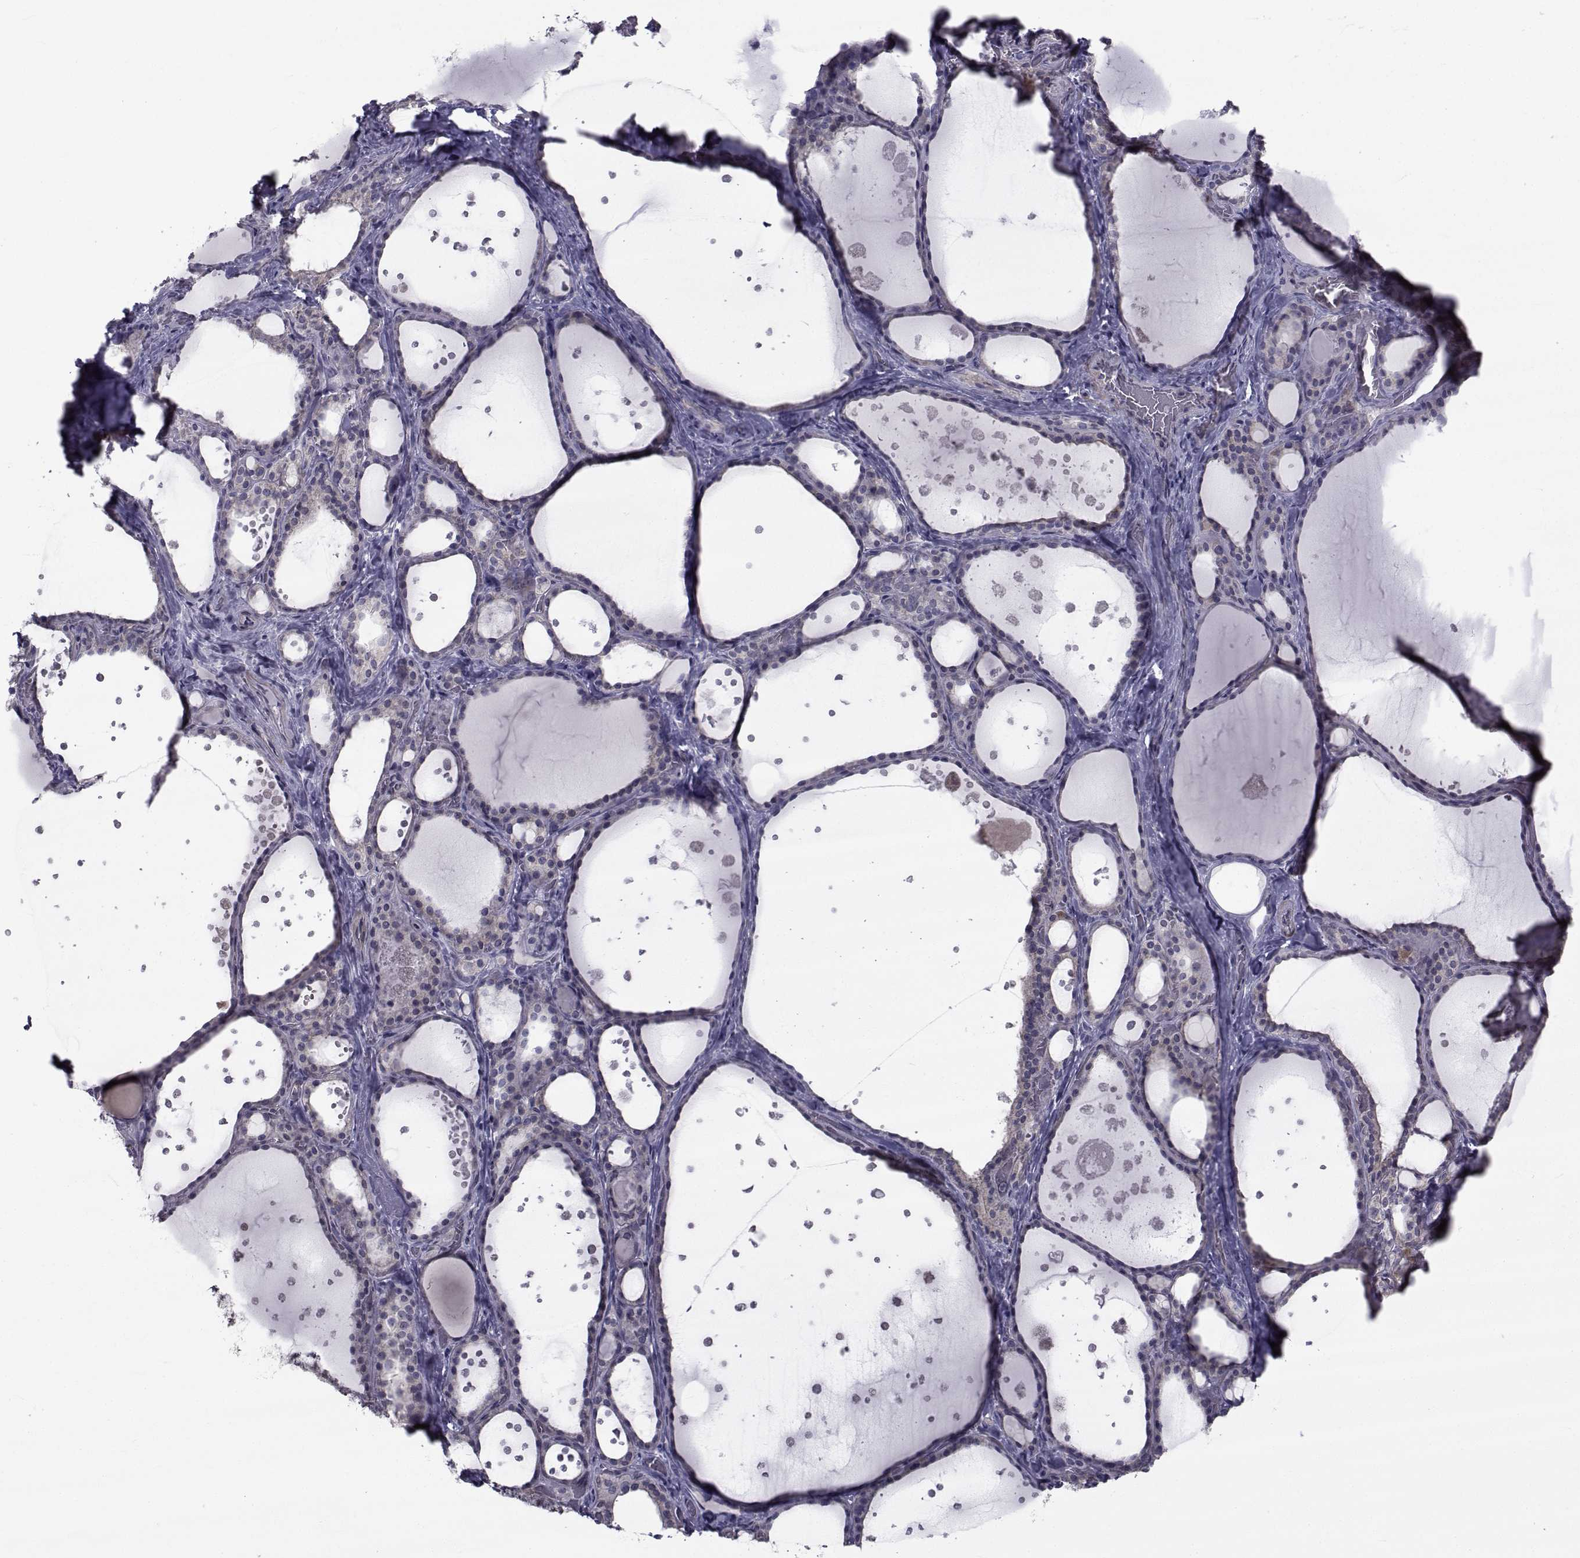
{"staining": {"intensity": "negative", "quantity": "none", "location": "none"}, "tissue": "thyroid gland", "cell_type": "Glandular cells", "image_type": "normal", "snomed": [{"axis": "morphology", "description": "Normal tissue, NOS"}, {"axis": "topography", "description": "Thyroid gland"}], "caption": "Unremarkable thyroid gland was stained to show a protein in brown. There is no significant positivity in glandular cells. (Brightfield microscopy of DAB (3,3'-diaminobenzidine) IHC at high magnification).", "gene": "CFAP74", "patient": {"sex": "male", "age": 63}}